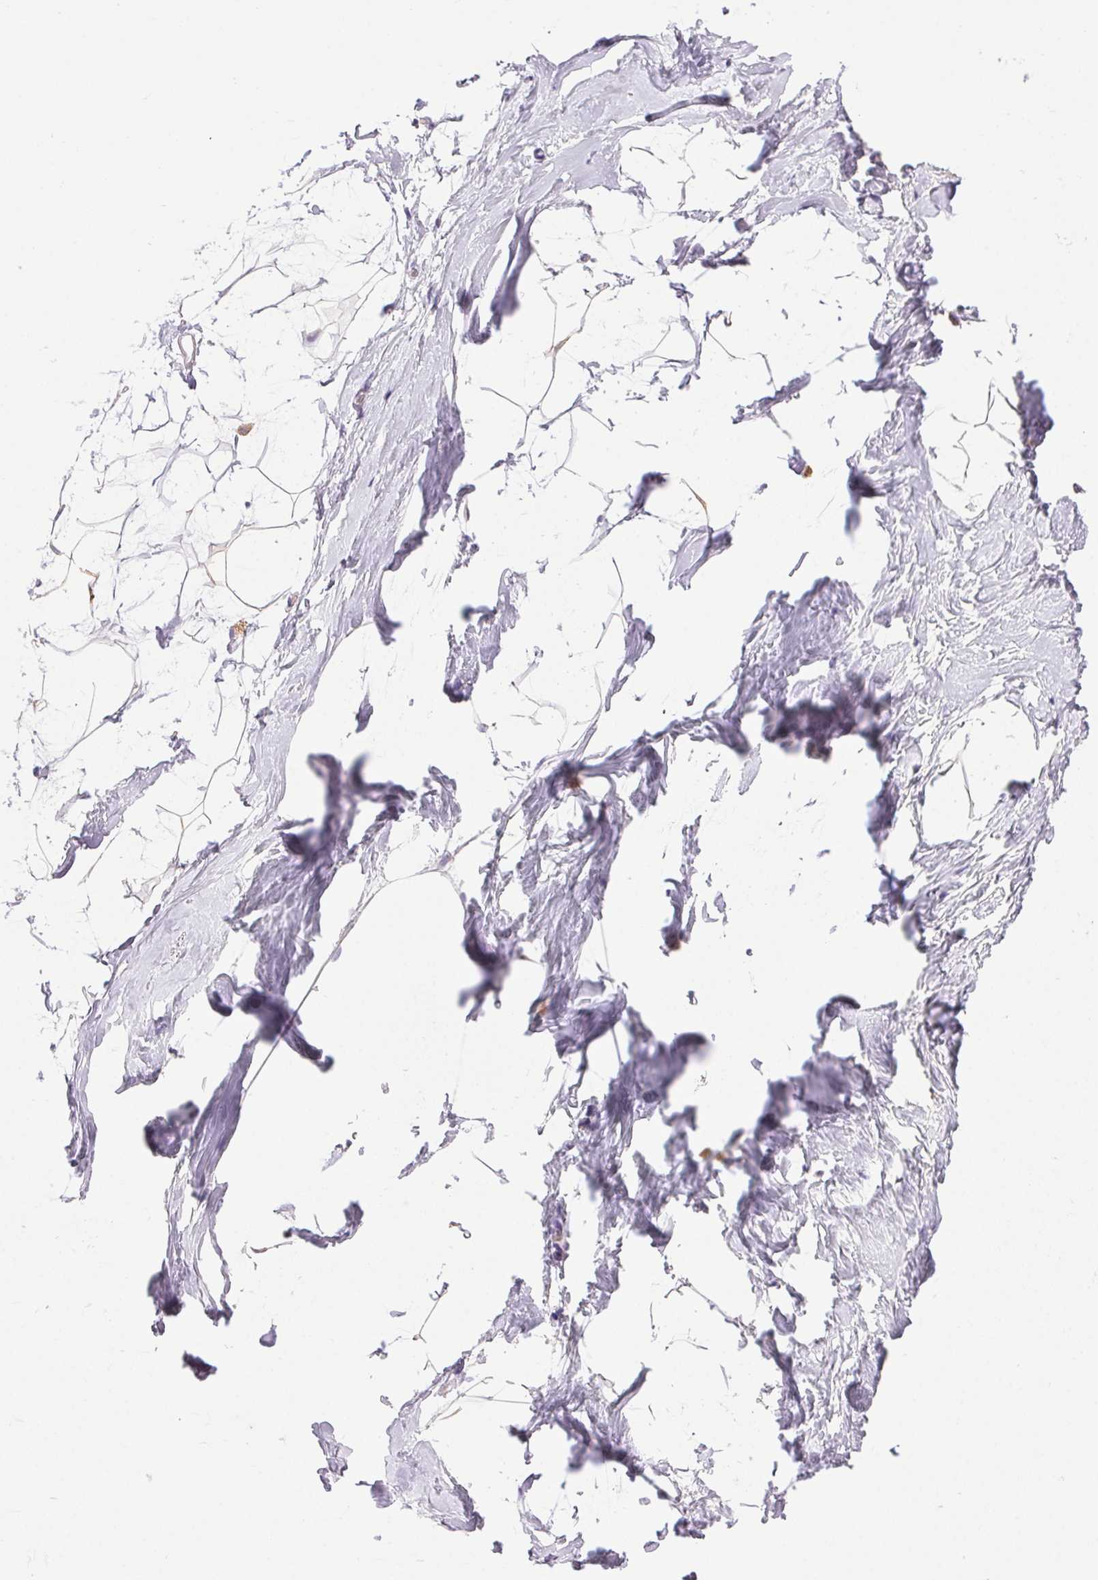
{"staining": {"intensity": "weak", "quantity": "<25%", "location": "cytoplasmic/membranous"}, "tissue": "breast", "cell_type": "Adipocytes", "image_type": "normal", "snomed": [{"axis": "morphology", "description": "Normal tissue, NOS"}, {"axis": "topography", "description": "Breast"}], "caption": "Histopathology image shows no significant protein staining in adipocytes of normal breast.", "gene": "CLDN10", "patient": {"sex": "female", "age": 32}}